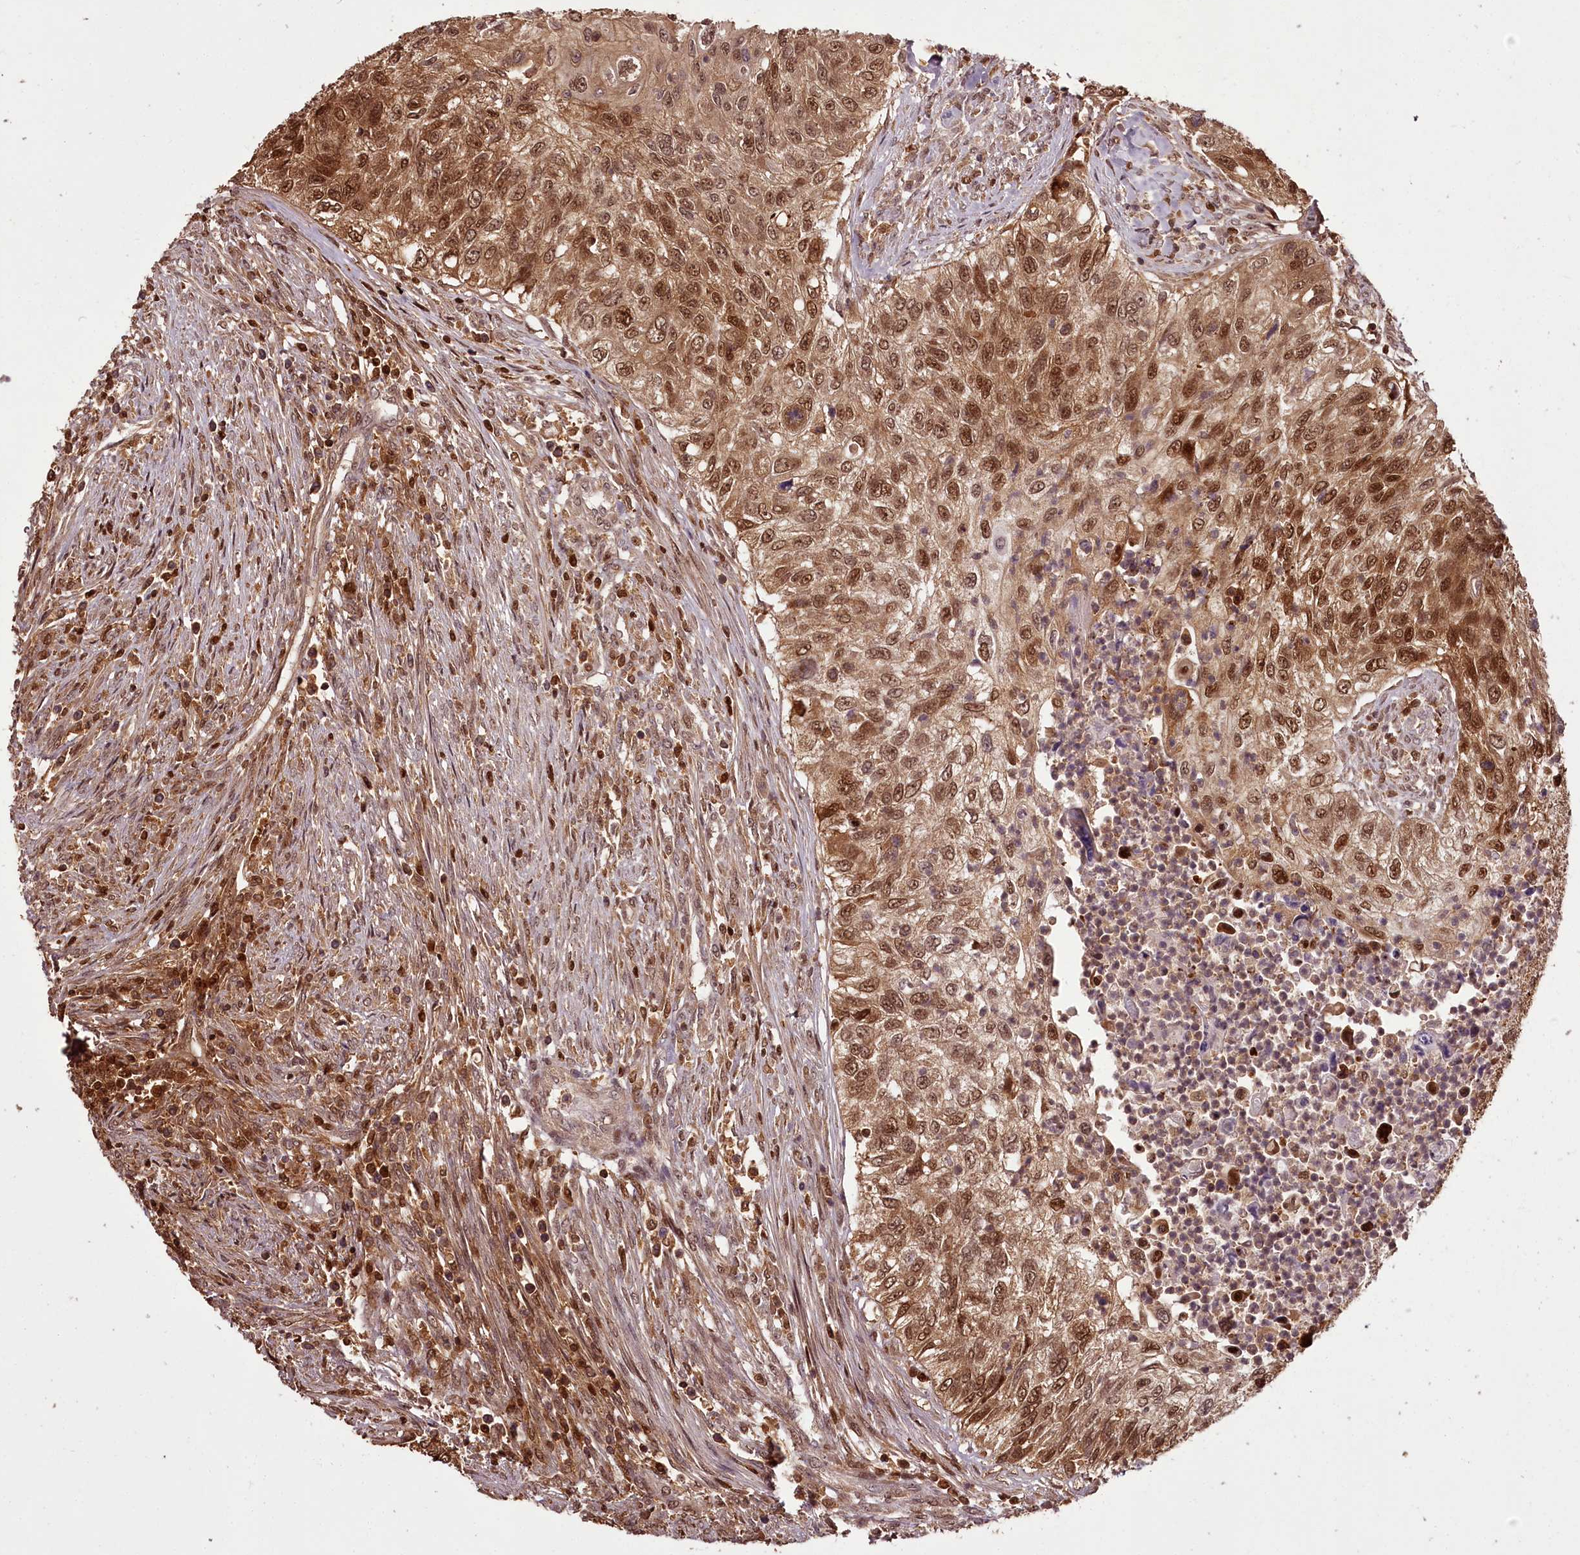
{"staining": {"intensity": "strong", "quantity": ">75%", "location": "cytoplasmic/membranous,nuclear"}, "tissue": "urothelial cancer", "cell_type": "Tumor cells", "image_type": "cancer", "snomed": [{"axis": "morphology", "description": "Urothelial carcinoma, High grade"}, {"axis": "topography", "description": "Urinary bladder"}], "caption": "Immunohistochemistry (IHC) (DAB (3,3'-diaminobenzidine)) staining of human urothelial carcinoma (high-grade) exhibits strong cytoplasmic/membranous and nuclear protein expression in approximately >75% of tumor cells.", "gene": "NPRL2", "patient": {"sex": "female", "age": 60}}